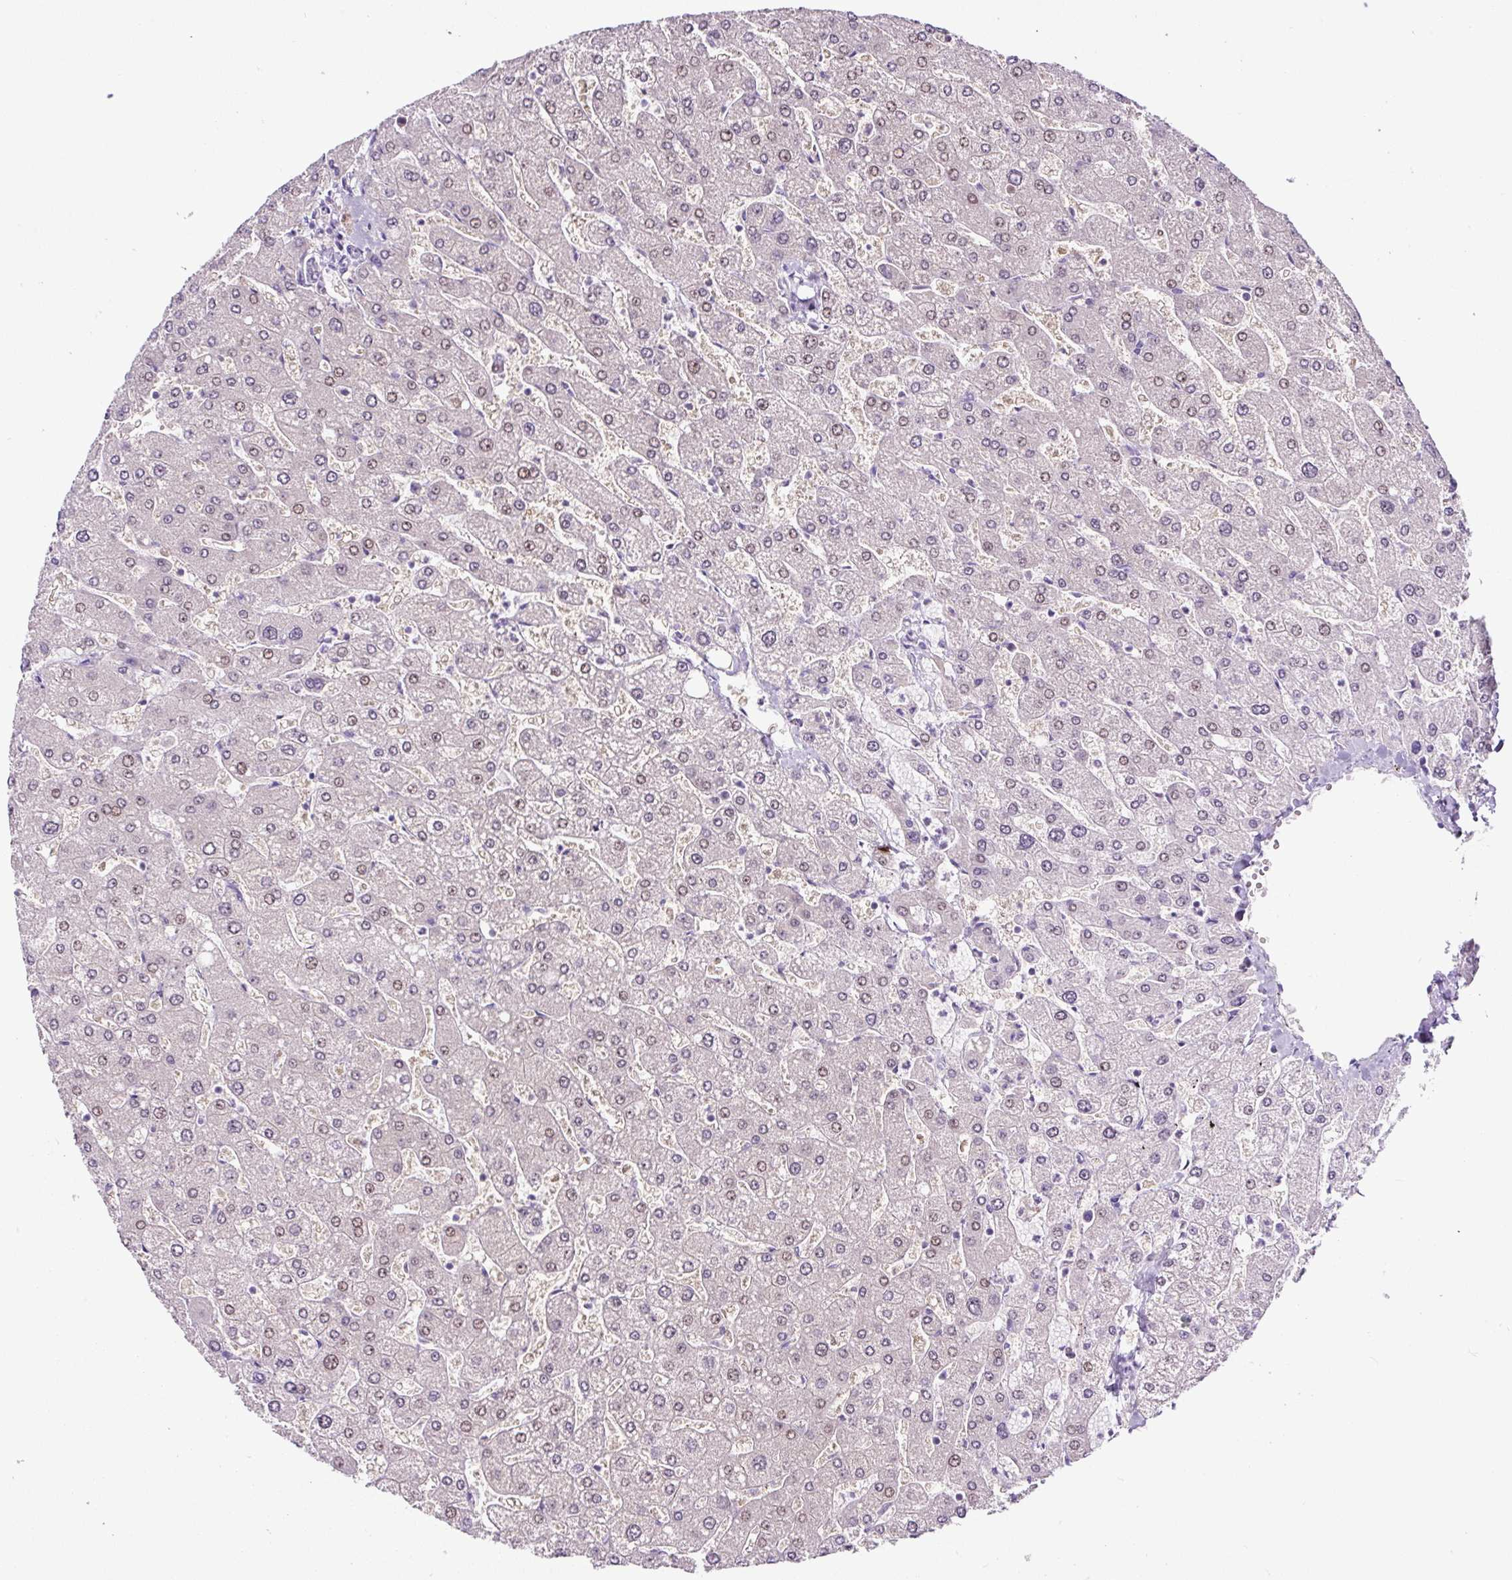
{"staining": {"intensity": "negative", "quantity": "none", "location": "none"}, "tissue": "liver", "cell_type": "Cholangiocytes", "image_type": "normal", "snomed": [{"axis": "morphology", "description": "Normal tissue, NOS"}, {"axis": "topography", "description": "Liver"}], "caption": "The micrograph exhibits no staining of cholangiocytes in unremarkable liver. Nuclei are stained in blue.", "gene": "NOM1", "patient": {"sex": "male", "age": 55}}